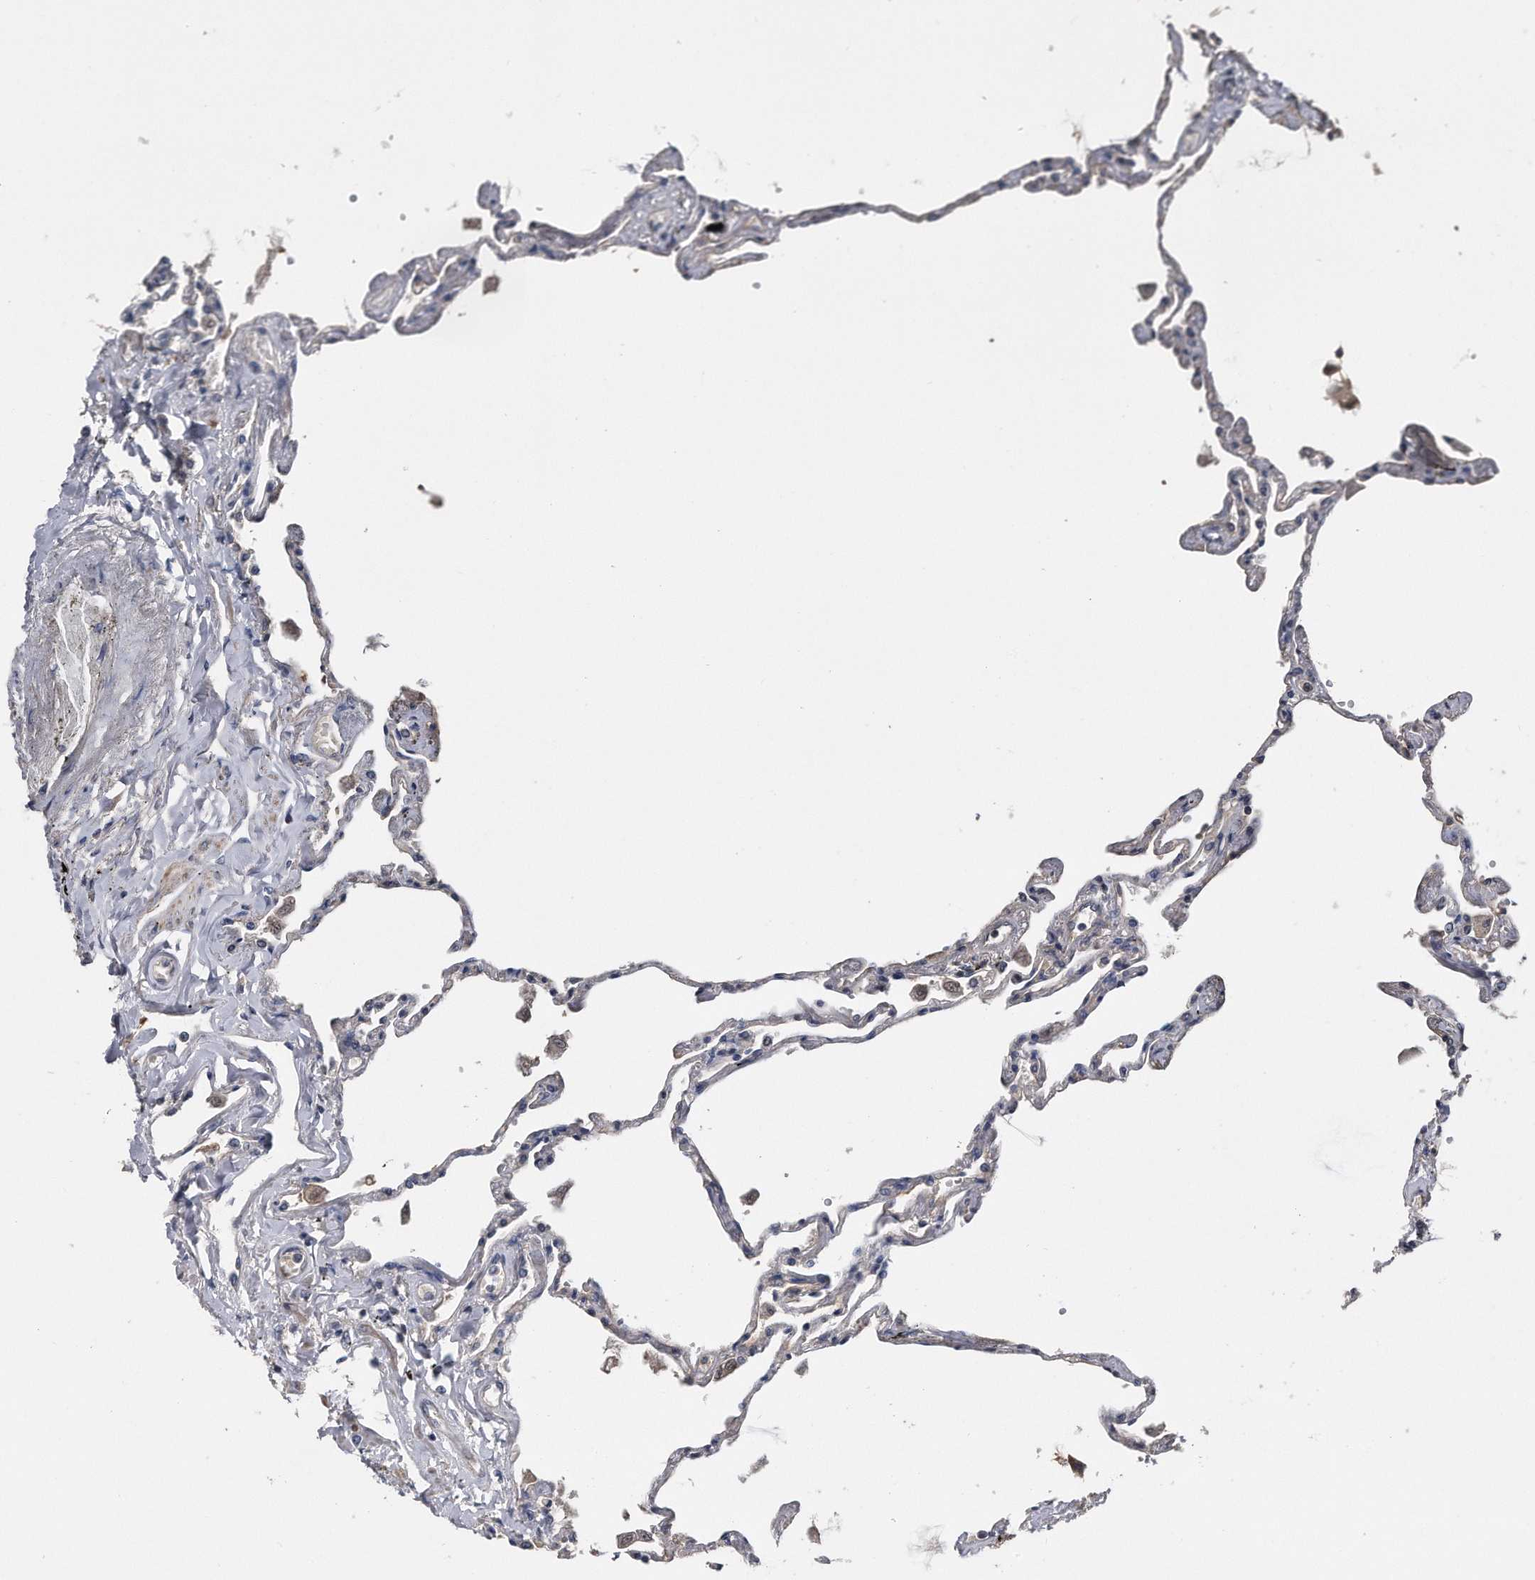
{"staining": {"intensity": "negative", "quantity": "none", "location": "none"}, "tissue": "lung", "cell_type": "Alveolar cells", "image_type": "normal", "snomed": [{"axis": "morphology", "description": "Normal tissue, NOS"}, {"axis": "topography", "description": "Lung"}], "caption": "Immunohistochemistry histopathology image of benign lung: lung stained with DAB (3,3'-diaminobenzidine) shows no significant protein staining in alveolar cells. (Immunohistochemistry (ihc), brightfield microscopy, high magnification).", "gene": "KCND3", "patient": {"sex": "female", "age": 67}}